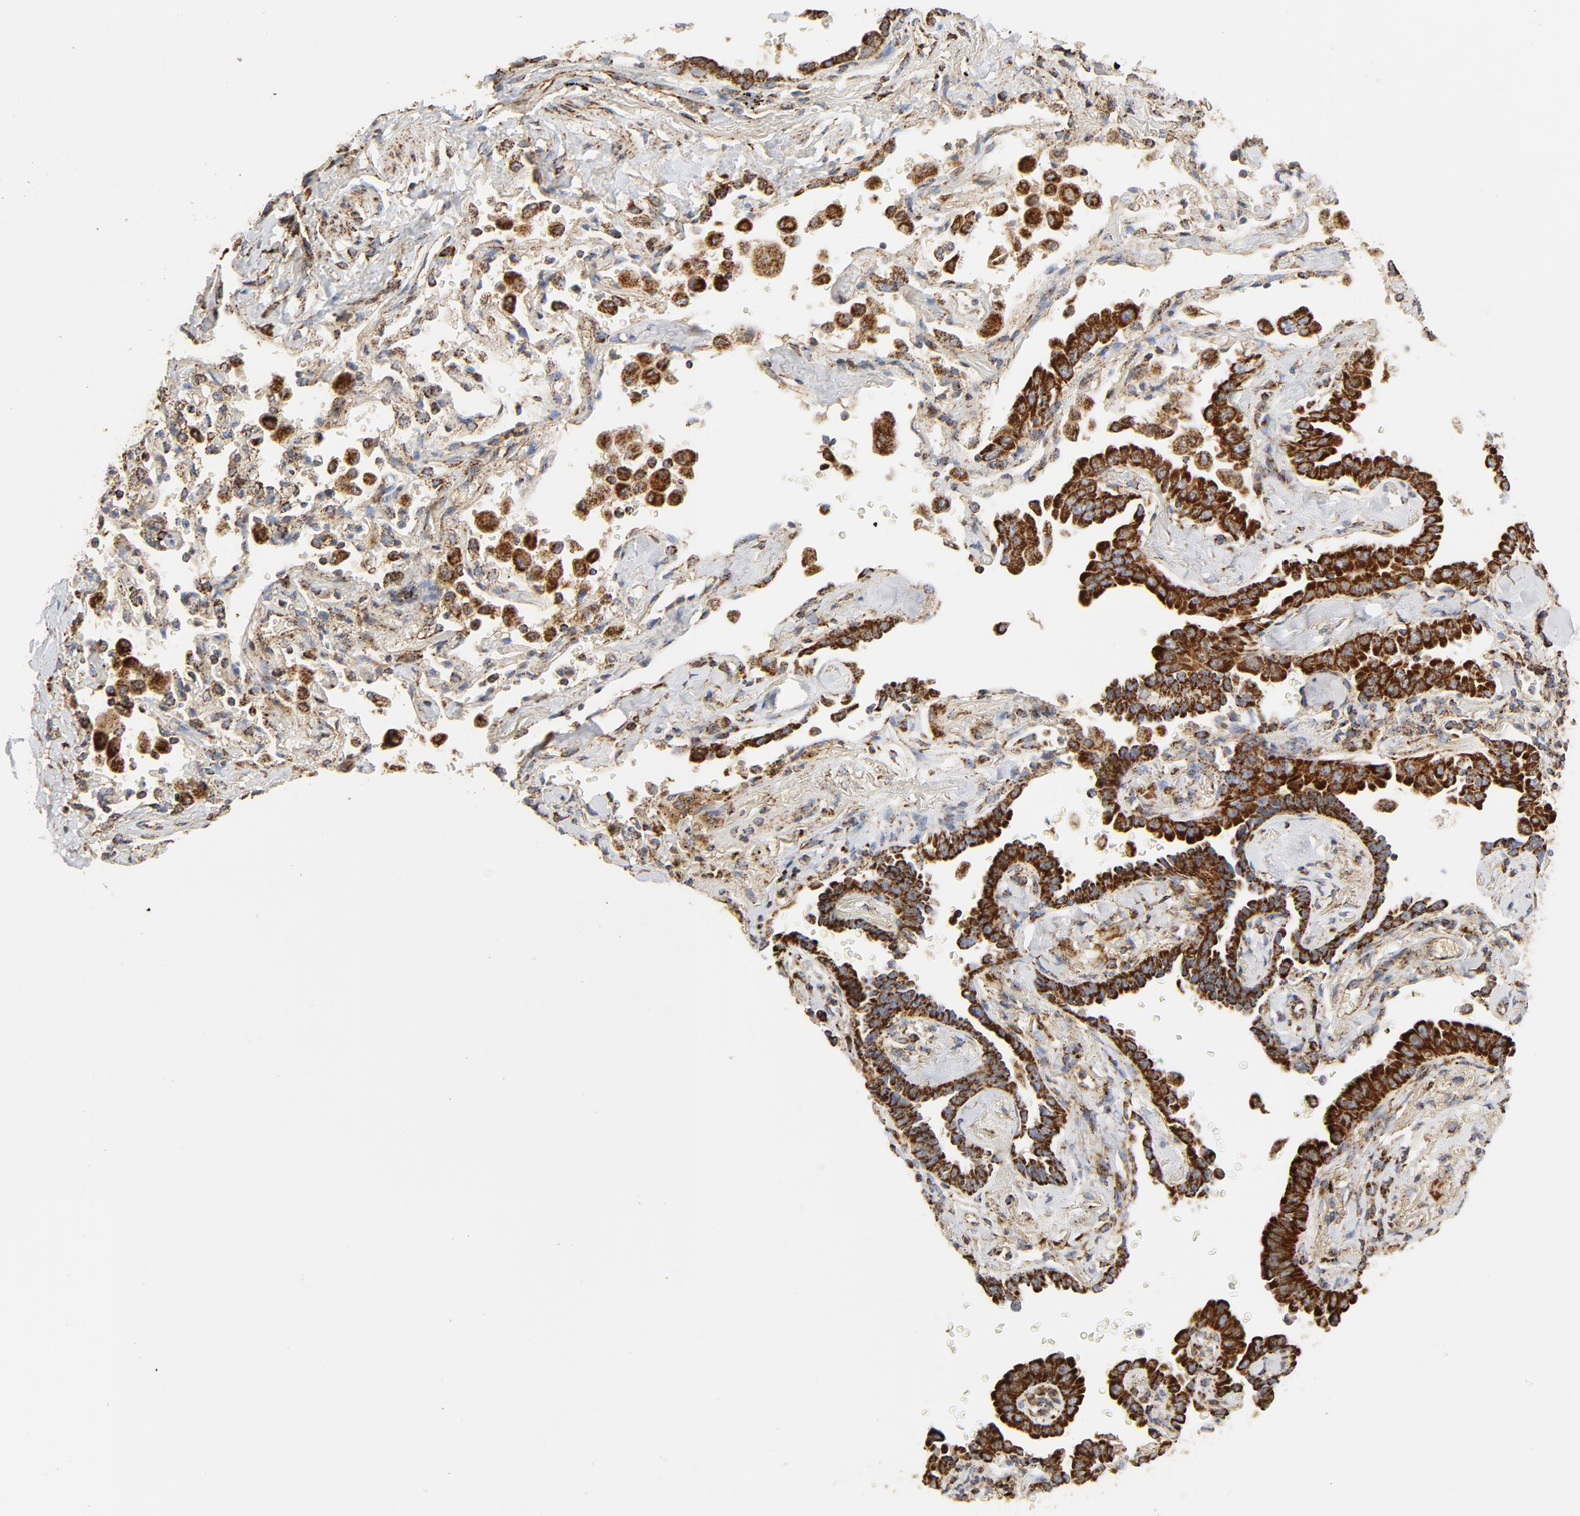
{"staining": {"intensity": "strong", "quantity": ">75%", "location": "cytoplasmic/membranous"}, "tissue": "lung cancer", "cell_type": "Tumor cells", "image_type": "cancer", "snomed": [{"axis": "morphology", "description": "Adenocarcinoma, NOS"}, {"axis": "topography", "description": "Lung"}], "caption": "A brown stain shows strong cytoplasmic/membranous expression of a protein in human lung cancer tumor cells.", "gene": "PCNX4", "patient": {"sex": "female", "age": 64}}